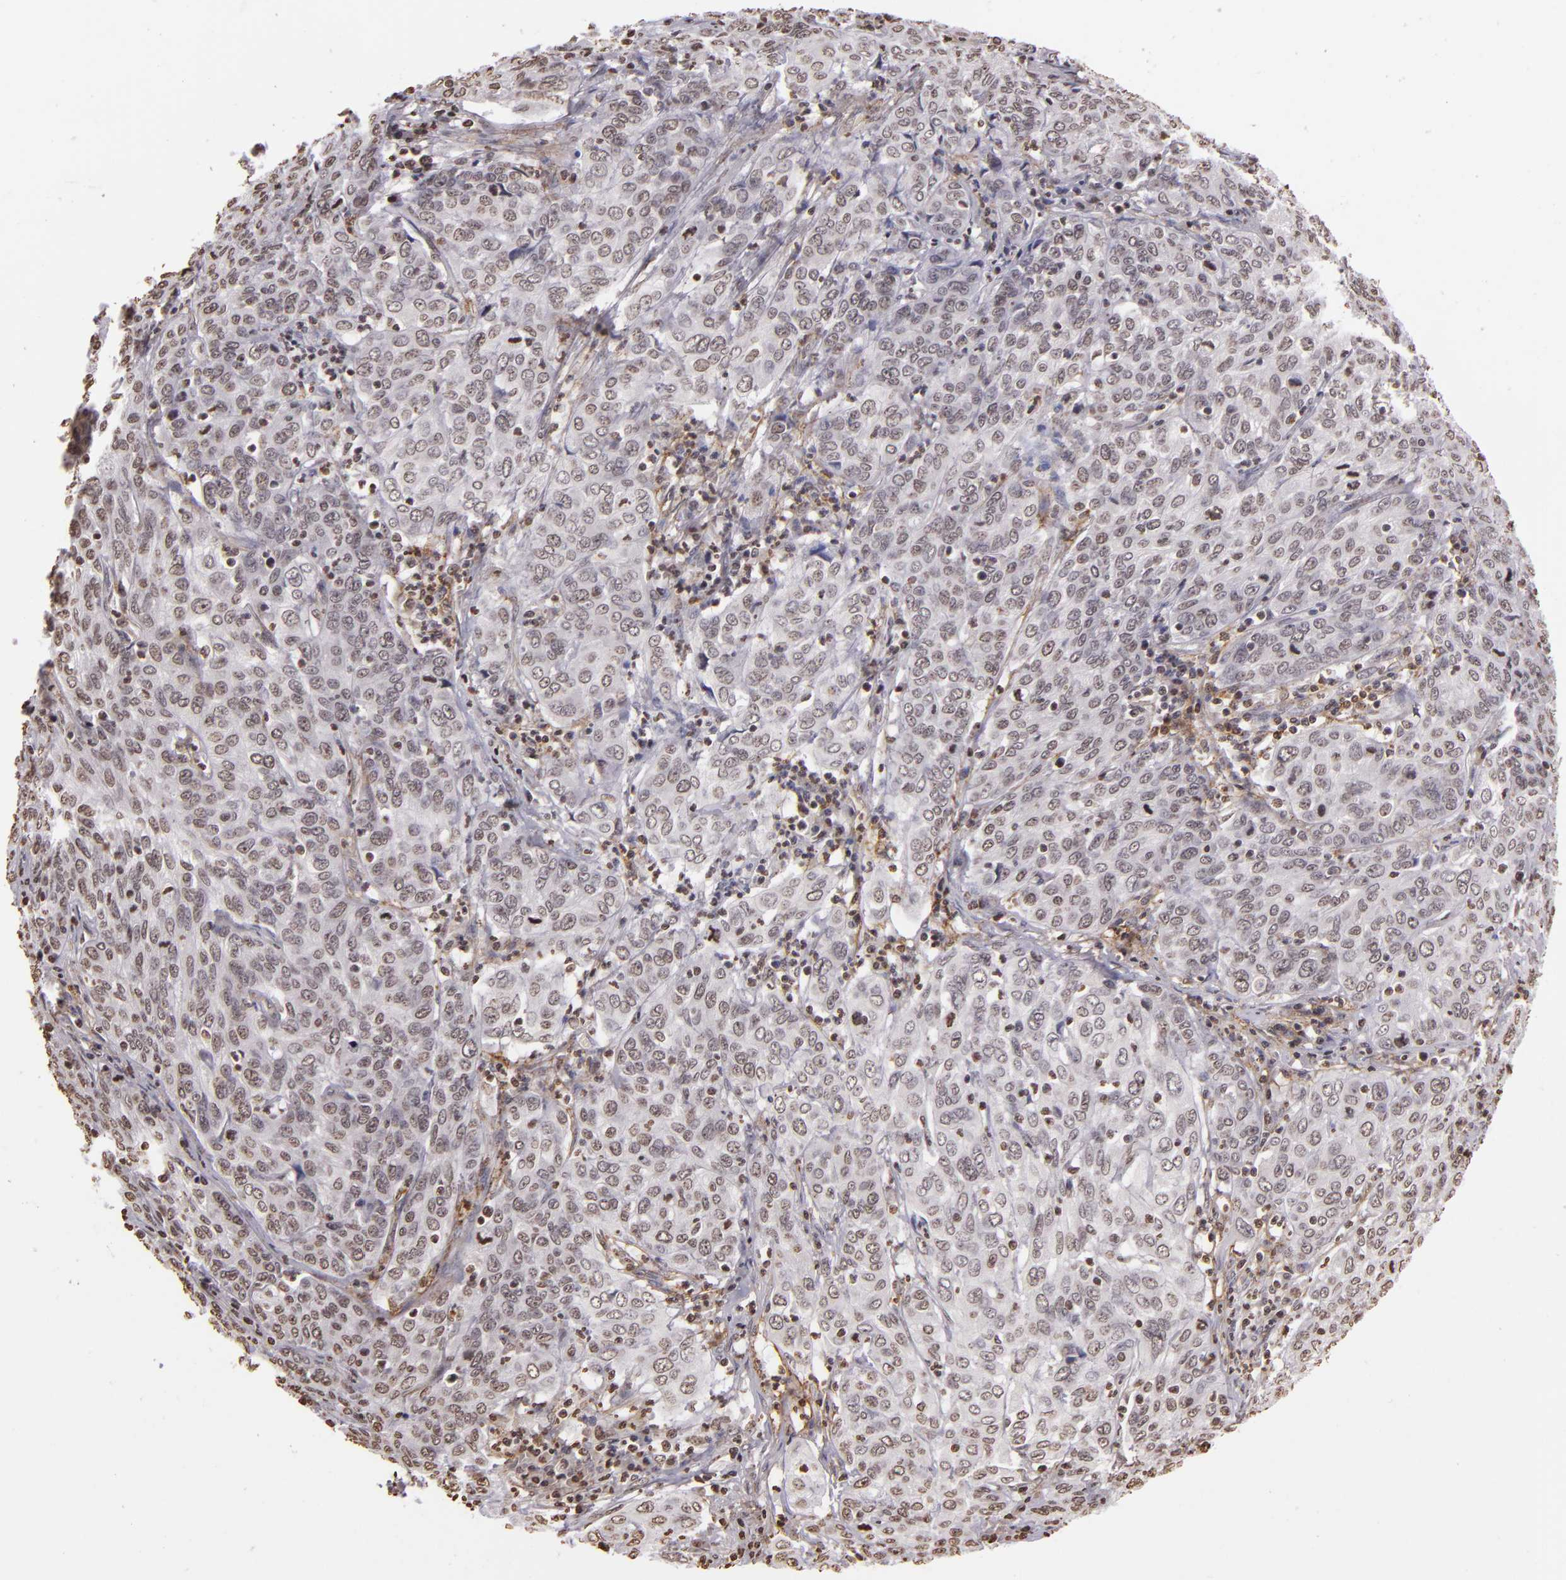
{"staining": {"intensity": "weak", "quantity": "25%-75%", "location": "nuclear"}, "tissue": "cervical cancer", "cell_type": "Tumor cells", "image_type": "cancer", "snomed": [{"axis": "morphology", "description": "Squamous cell carcinoma, NOS"}, {"axis": "topography", "description": "Cervix"}], "caption": "Immunohistochemical staining of human squamous cell carcinoma (cervical) exhibits low levels of weak nuclear protein staining in approximately 25%-75% of tumor cells.", "gene": "THRB", "patient": {"sex": "female", "age": 38}}